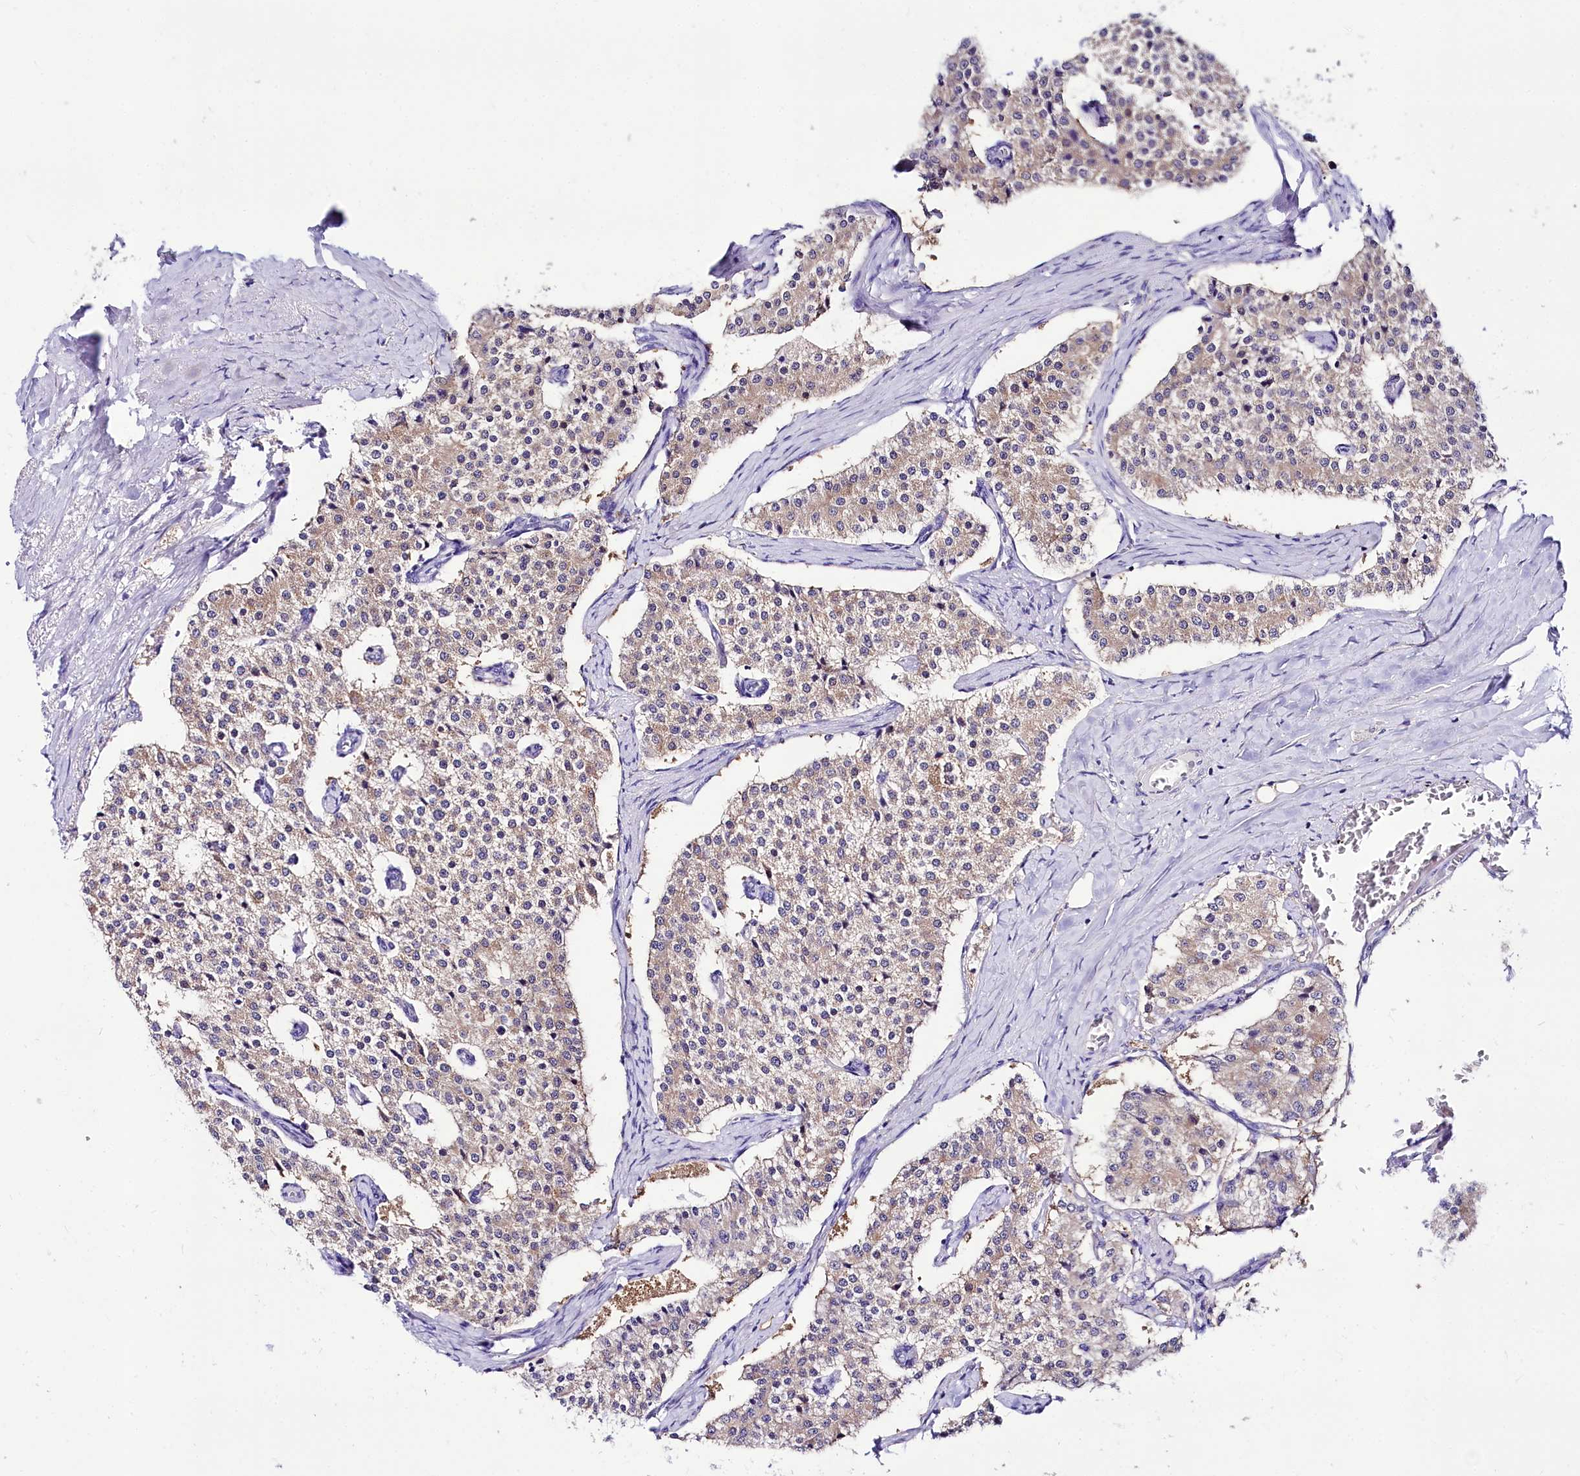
{"staining": {"intensity": "weak", "quantity": "<25%", "location": "cytoplasmic/membranous"}, "tissue": "carcinoid", "cell_type": "Tumor cells", "image_type": "cancer", "snomed": [{"axis": "morphology", "description": "Carcinoid, malignant, NOS"}, {"axis": "topography", "description": "Colon"}], "caption": "Human carcinoid (malignant) stained for a protein using immunohistochemistry (IHC) shows no staining in tumor cells.", "gene": "ABHD5", "patient": {"sex": "female", "age": 52}}